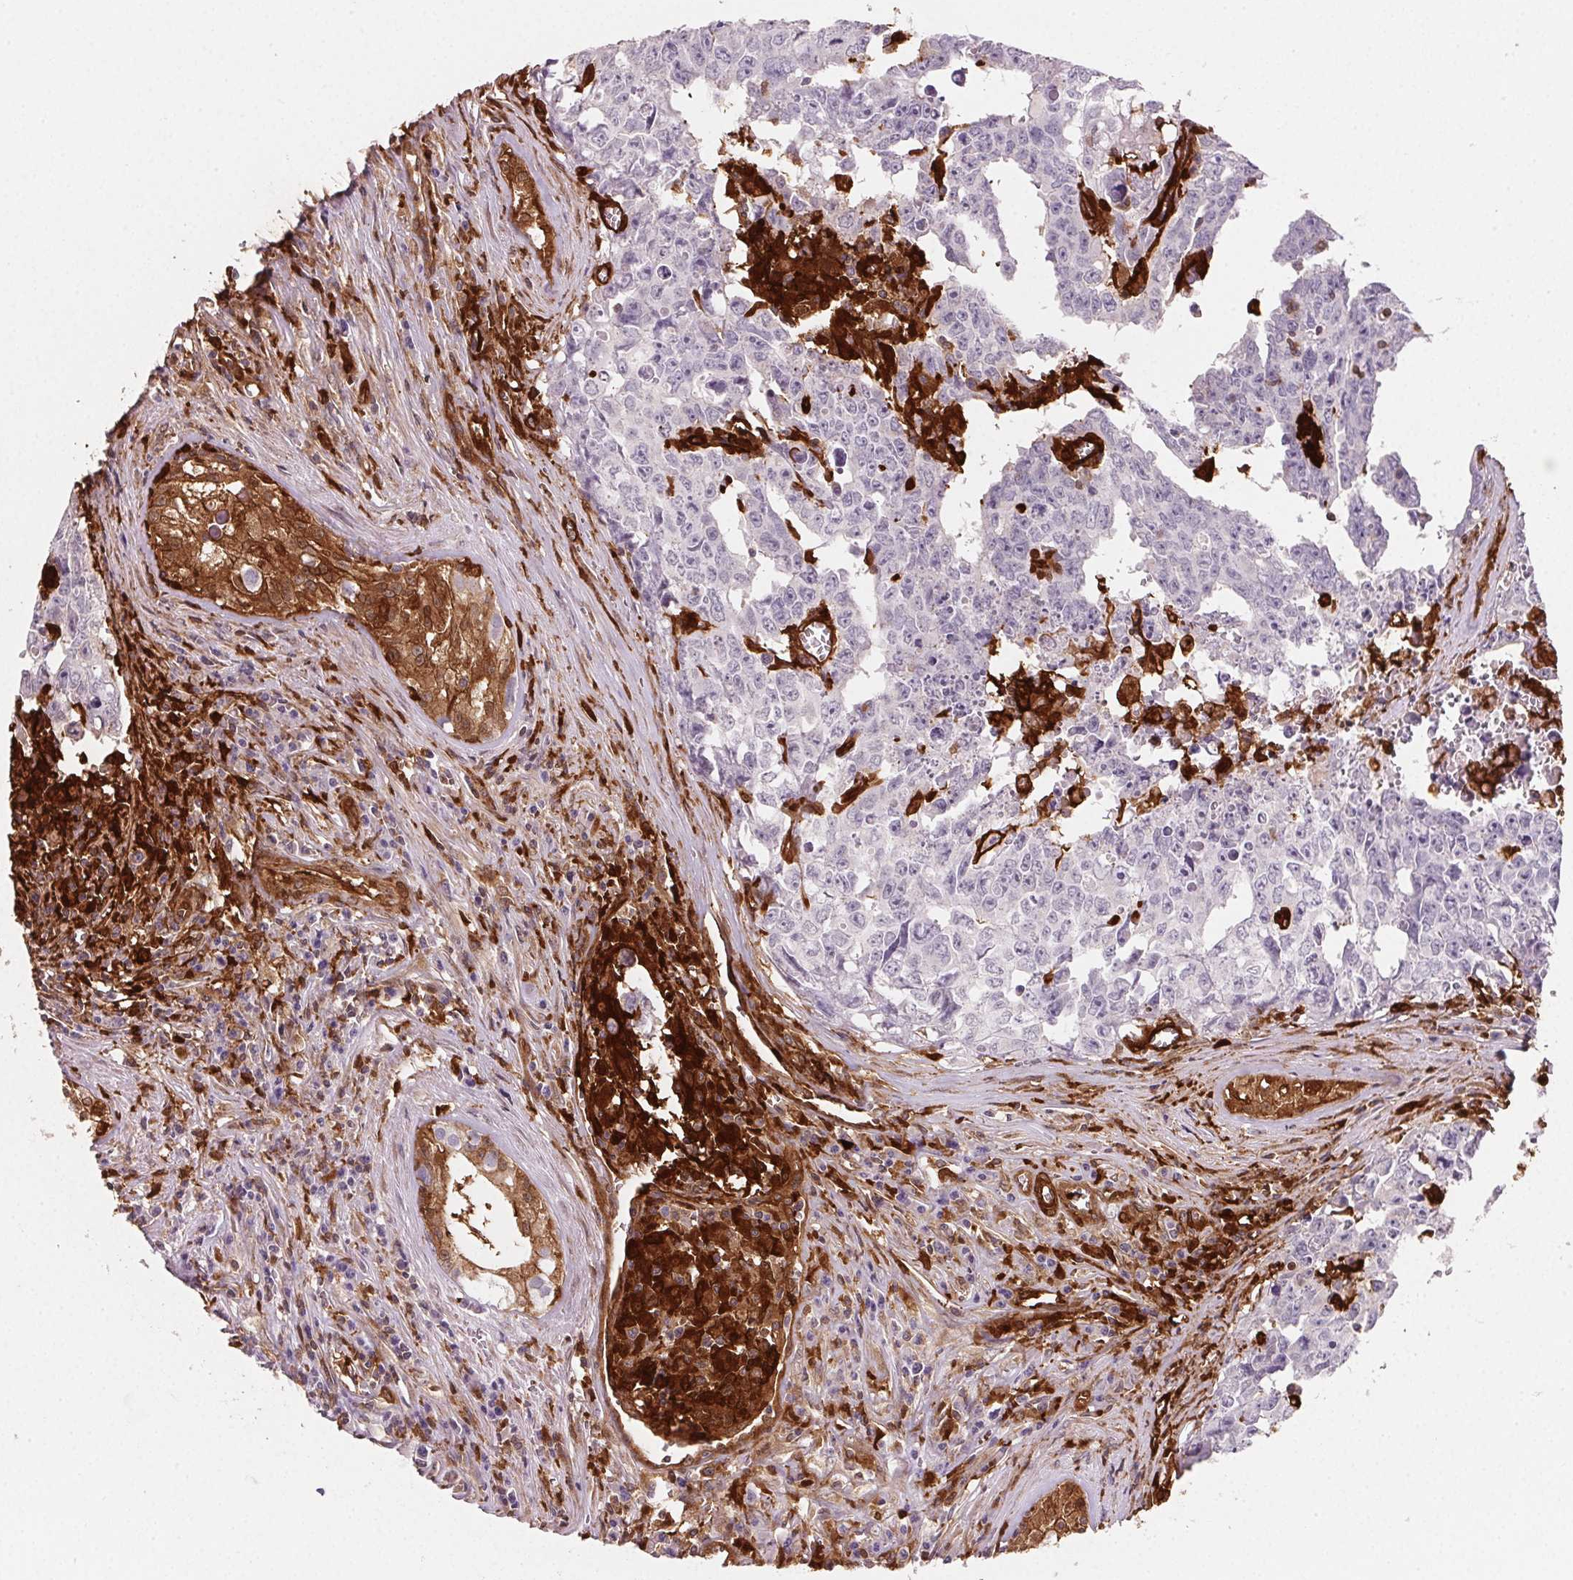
{"staining": {"intensity": "negative", "quantity": "none", "location": "none"}, "tissue": "testis cancer", "cell_type": "Tumor cells", "image_type": "cancer", "snomed": [{"axis": "morphology", "description": "Carcinoma, Embryonal, NOS"}, {"axis": "topography", "description": "Testis"}], "caption": "IHC of human testis cancer shows no expression in tumor cells.", "gene": "GBP1", "patient": {"sex": "male", "age": 22}}